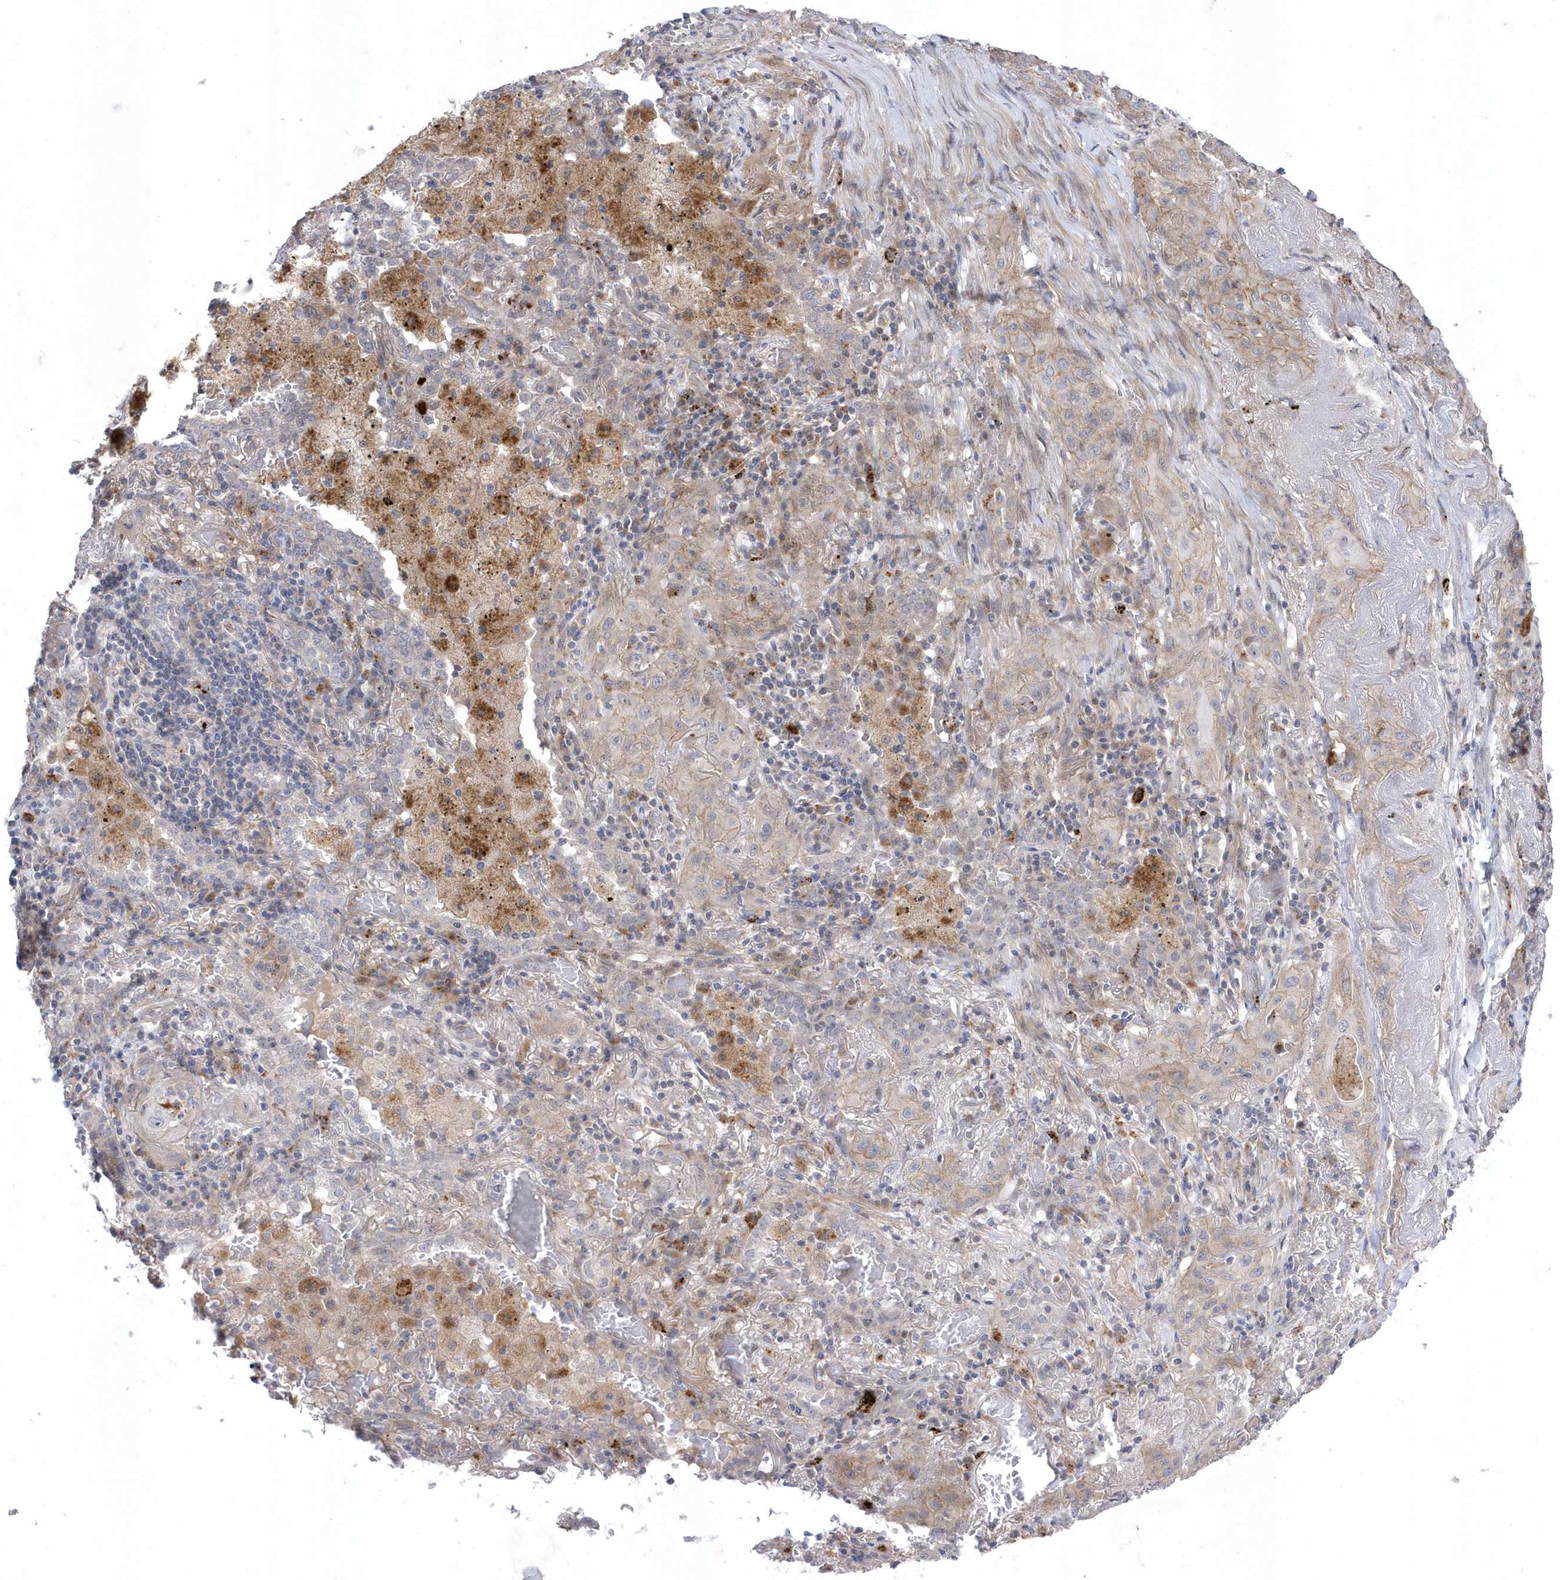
{"staining": {"intensity": "weak", "quantity": "<25%", "location": "cytoplasmic/membranous"}, "tissue": "lung cancer", "cell_type": "Tumor cells", "image_type": "cancer", "snomed": [{"axis": "morphology", "description": "Squamous cell carcinoma, NOS"}, {"axis": "topography", "description": "Lung"}], "caption": "Lung cancer (squamous cell carcinoma) was stained to show a protein in brown. There is no significant staining in tumor cells.", "gene": "ANAPC1", "patient": {"sex": "female", "age": 47}}